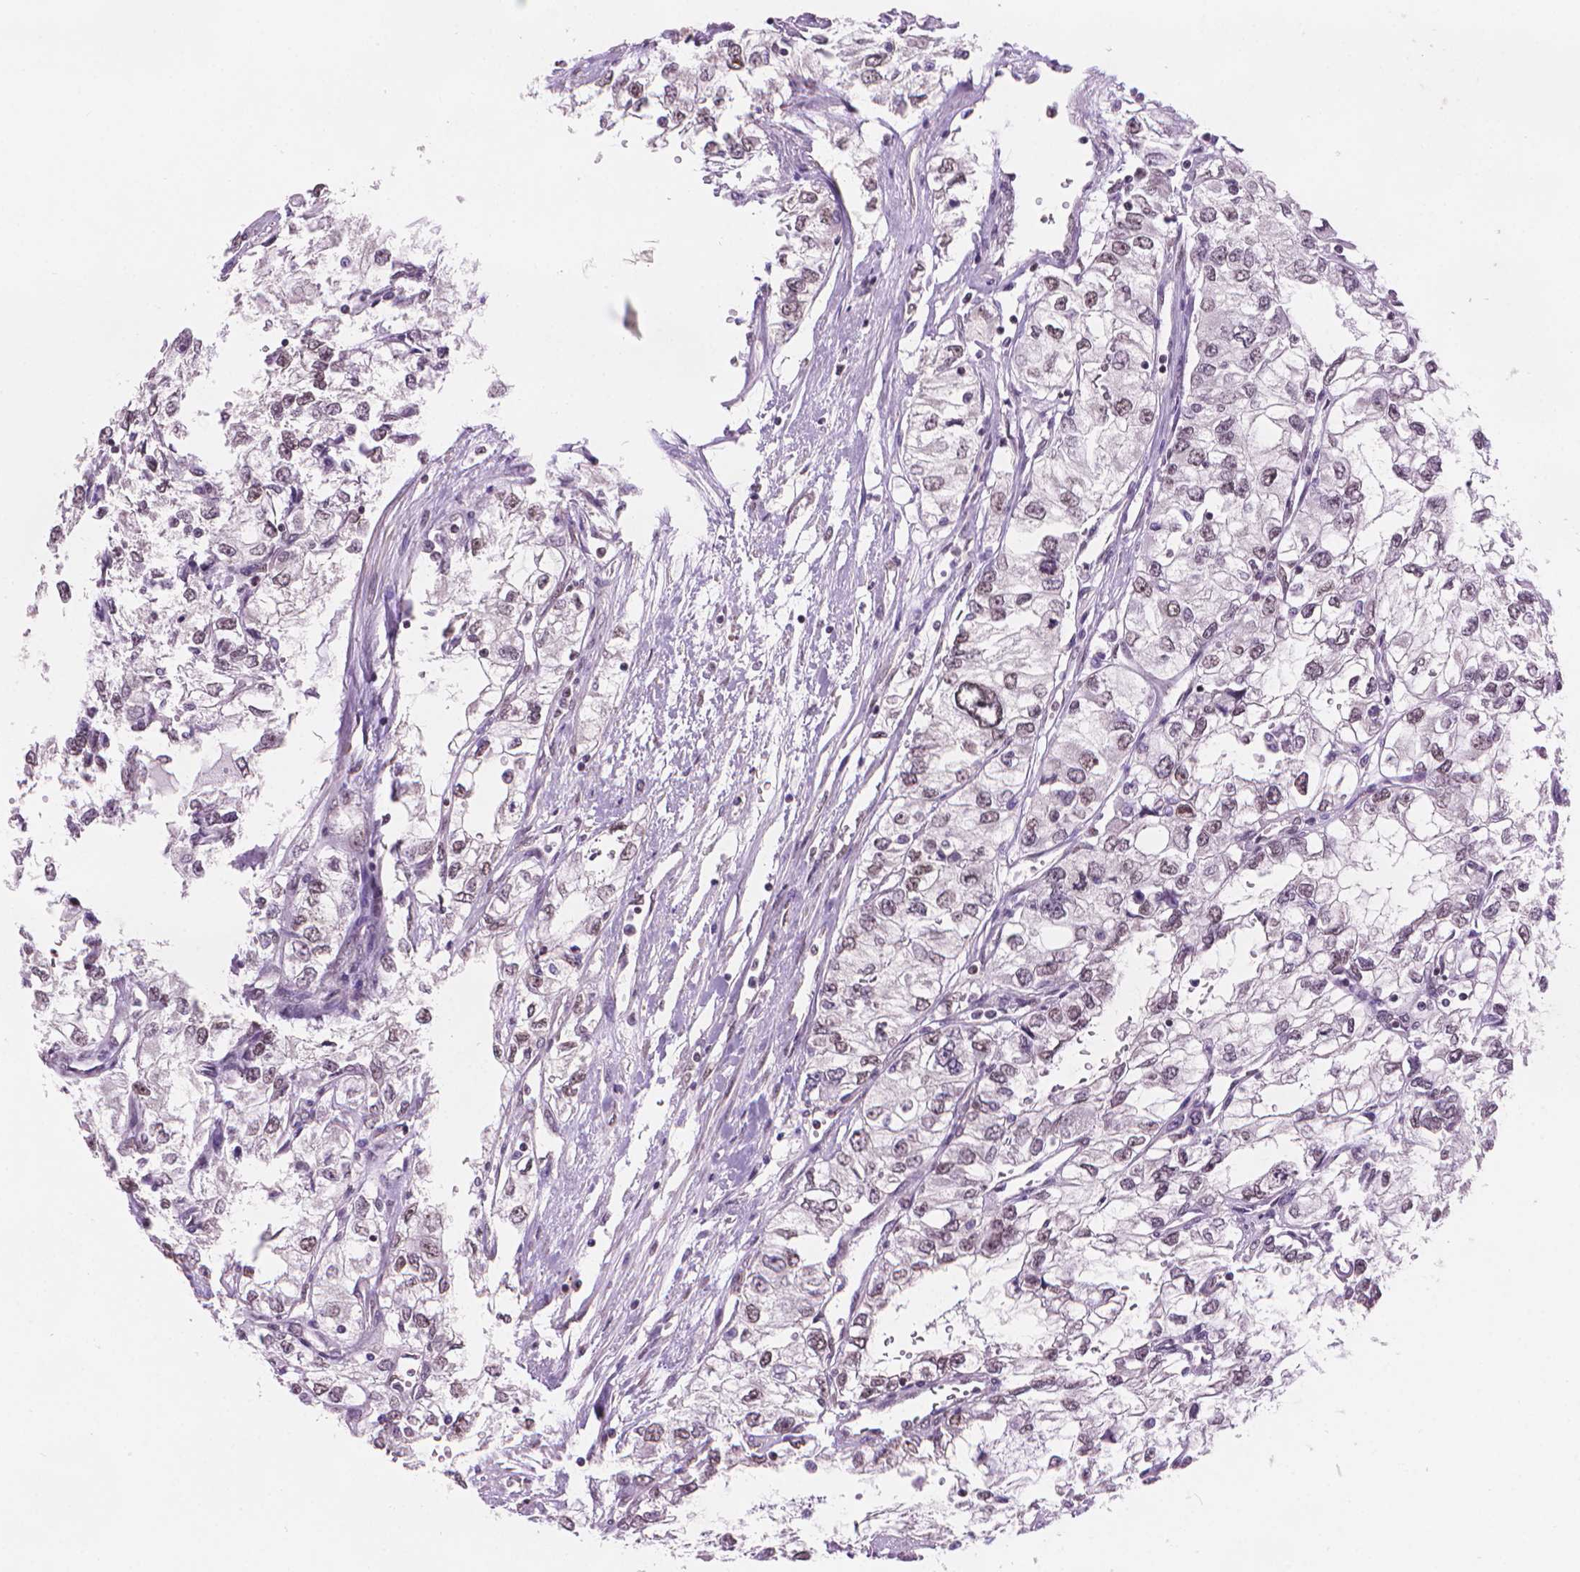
{"staining": {"intensity": "weak", "quantity": "<25%", "location": "nuclear"}, "tissue": "renal cancer", "cell_type": "Tumor cells", "image_type": "cancer", "snomed": [{"axis": "morphology", "description": "Adenocarcinoma, NOS"}, {"axis": "topography", "description": "Kidney"}], "caption": "Immunohistochemistry (IHC) histopathology image of neoplastic tissue: renal adenocarcinoma stained with DAB demonstrates no significant protein expression in tumor cells.", "gene": "UBN1", "patient": {"sex": "female", "age": 59}}